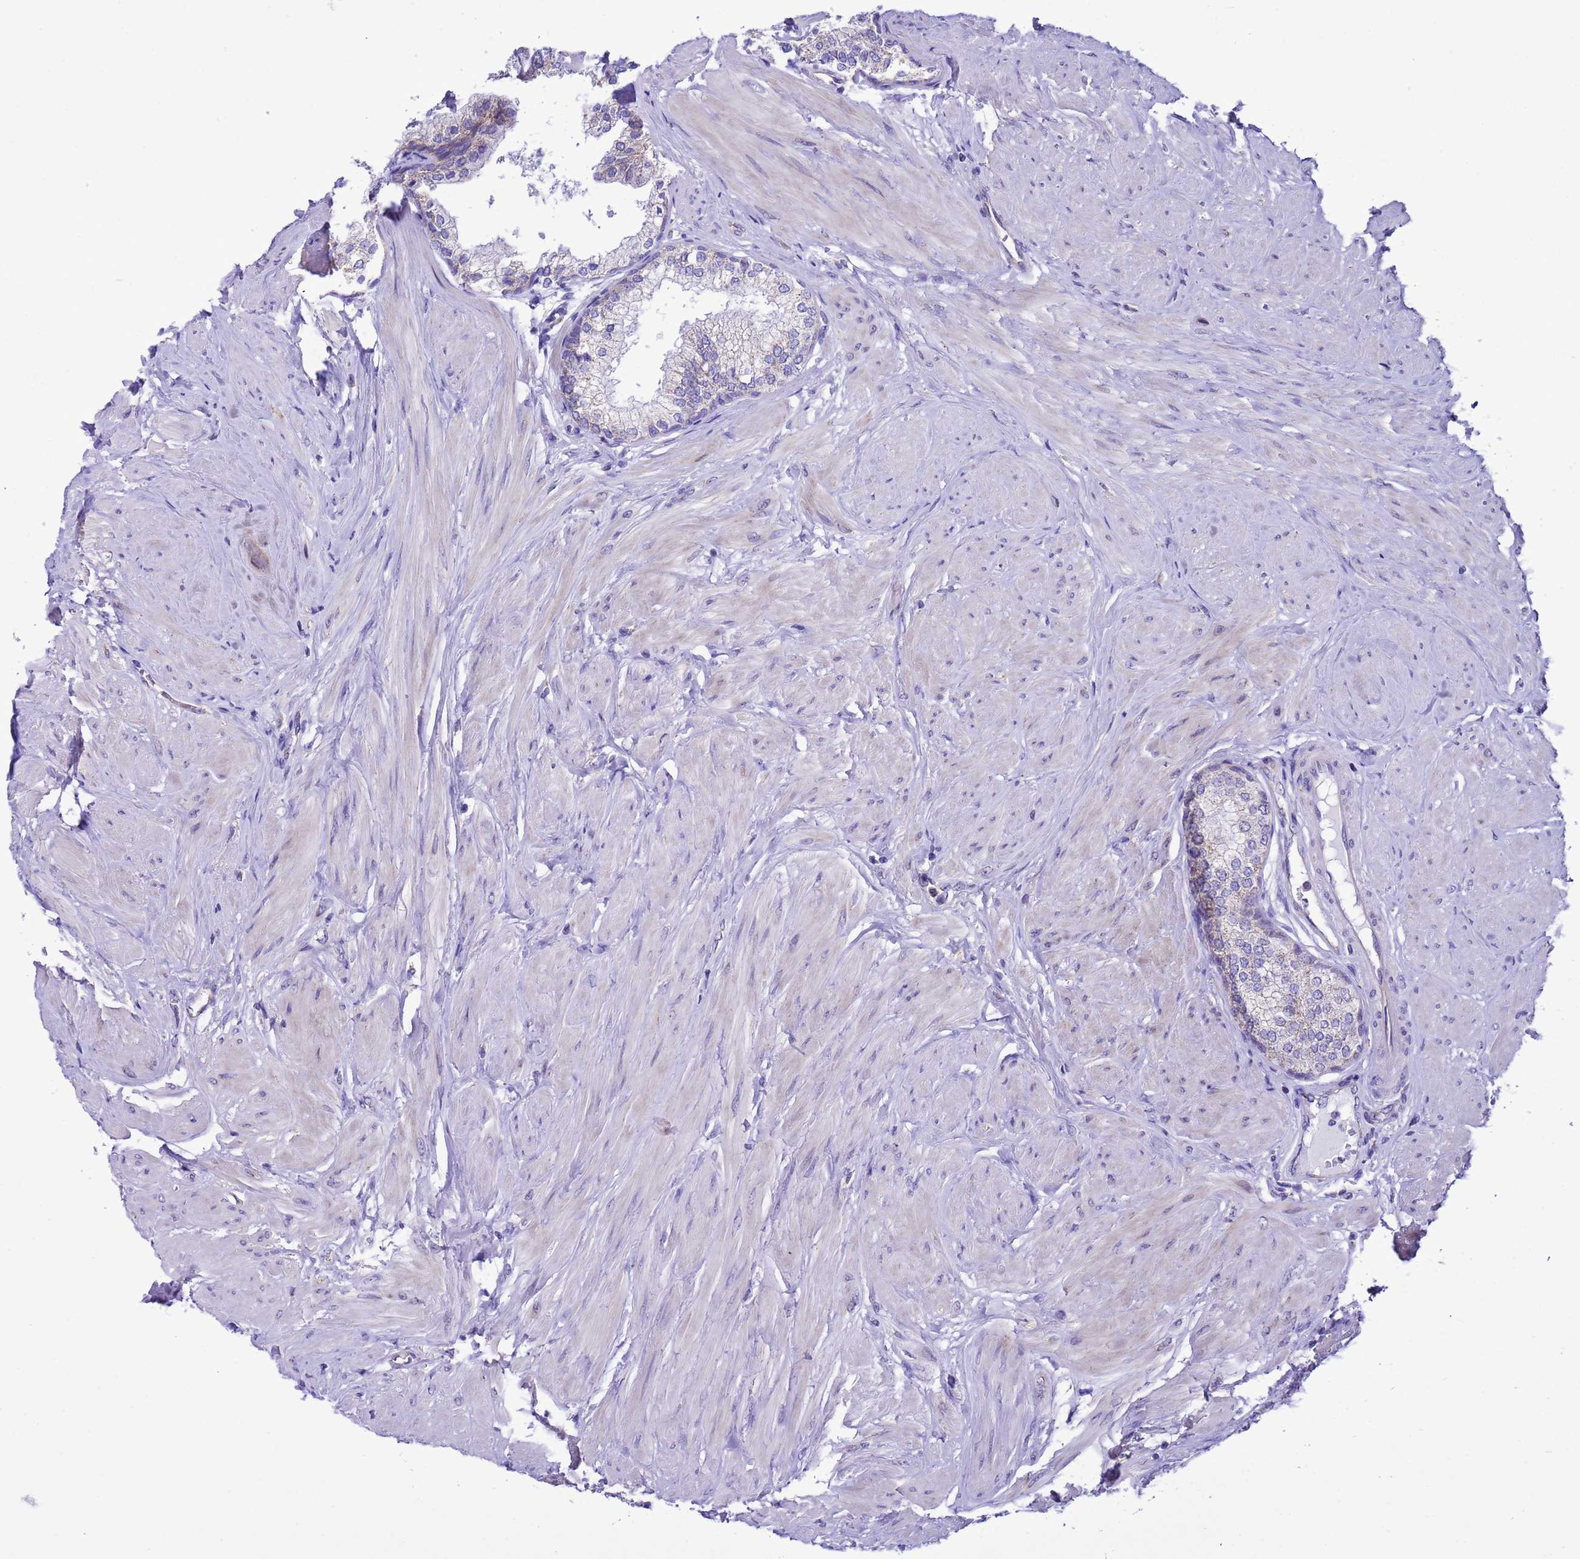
{"staining": {"intensity": "weak", "quantity": "<25%", "location": "cytoplasmic/membranous"}, "tissue": "prostate", "cell_type": "Glandular cells", "image_type": "normal", "snomed": [{"axis": "morphology", "description": "Normal tissue, NOS"}, {"axis": "topography", "description": "Prostate"}], "caption": "Immunohistochemical staining of benign human prostate displays no significant positivity in glandular cells. Brightfield microscopy of immunohistochemistry (IHC) stained with DAB (3,3'-diaminobenzidine) (brown) and hematoxylin (blue), captured at high magnification.", "gene": "CCDC191", "patient": {"sex": "male", "age": 48}}